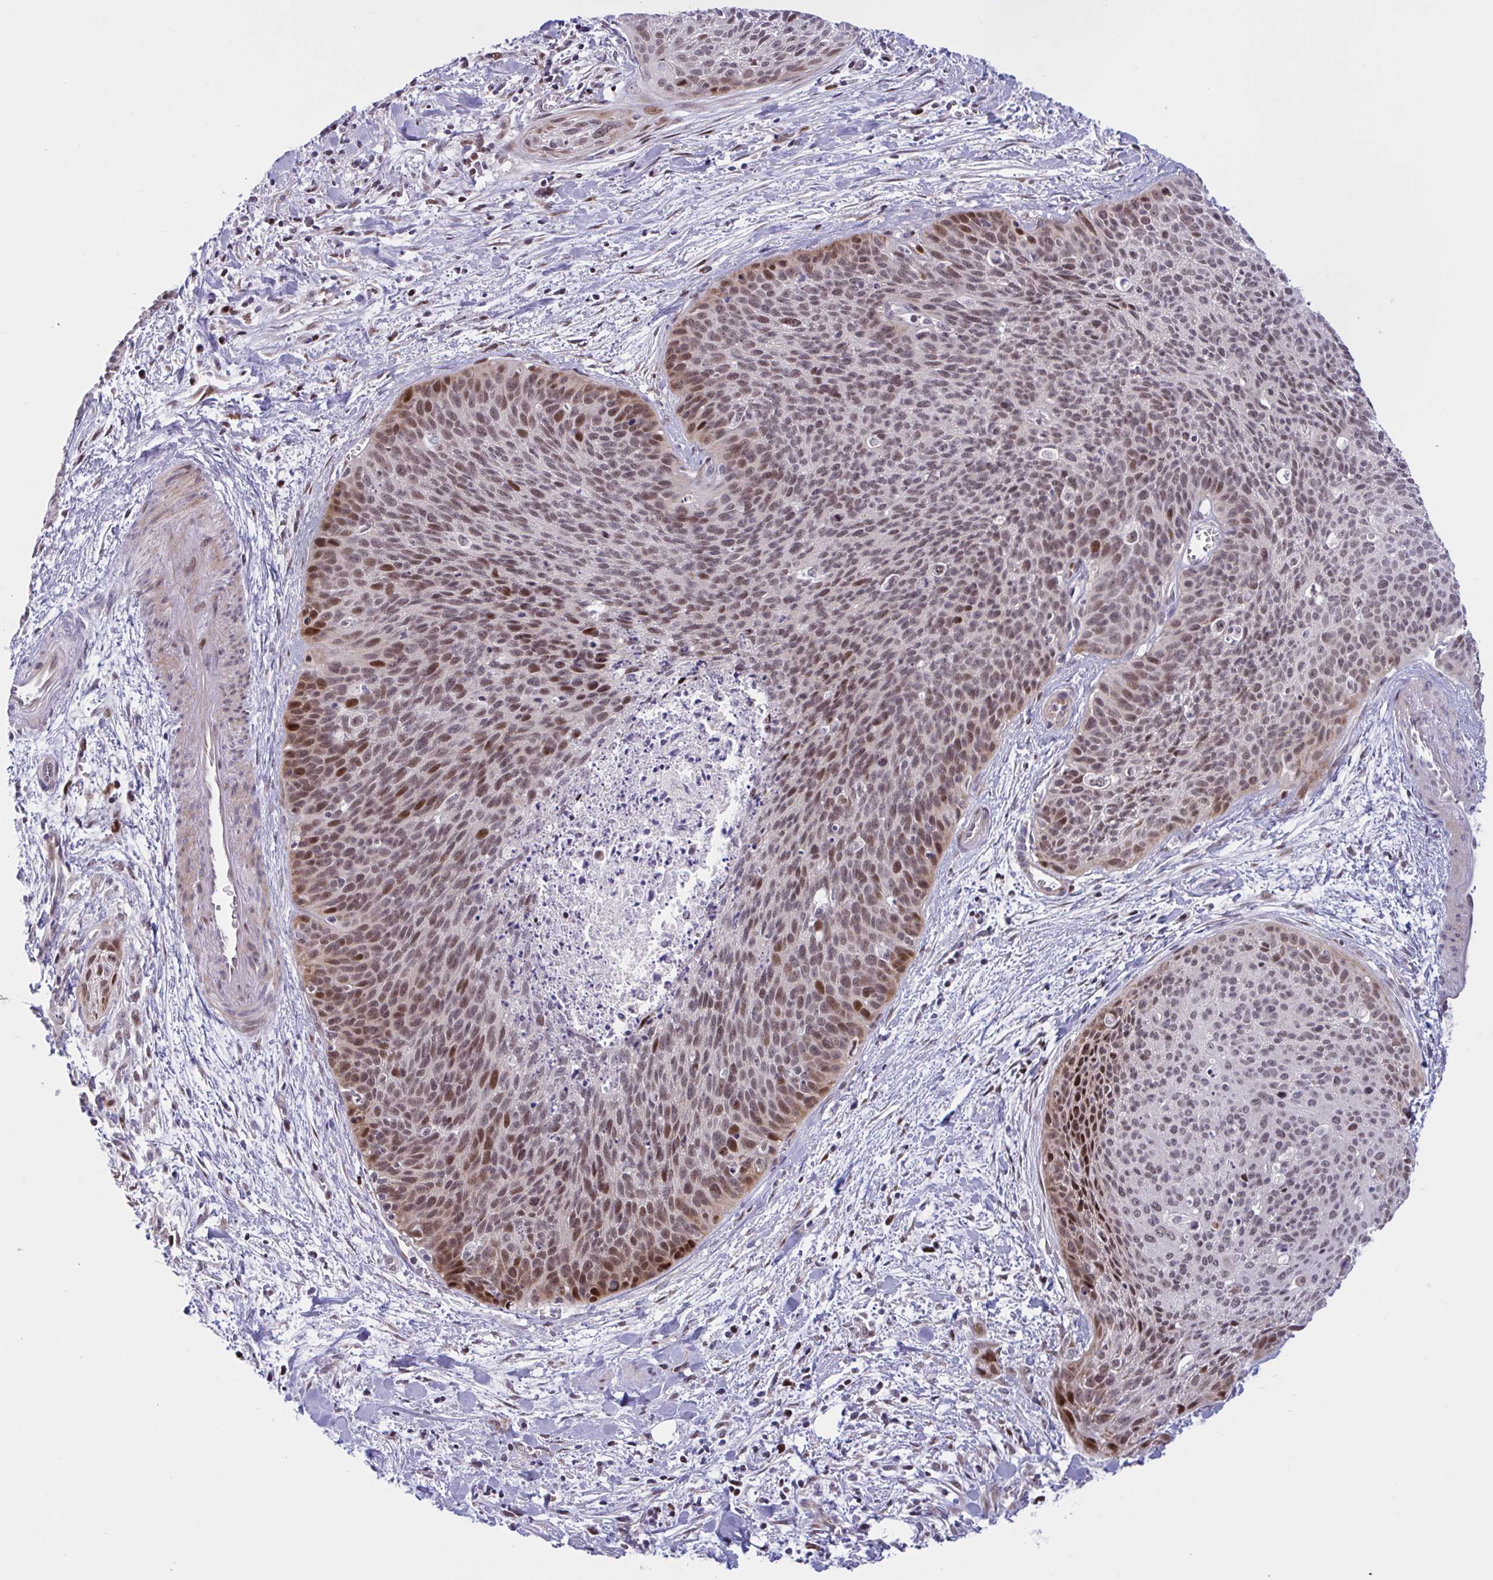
{"staining": {"intensity": "moderate", "quantity": ">75%", "location": "nuclear"}, "tissue": "cervical cancer", "cell_type": "Tumor cells", "image_type": "cancer", "snomed": [{"axis": "morphology", "description": "Squamous cell carcinoma, NOS"}, {"axis": "topography", "description": "Cervix"}], "caption": "A micrograph showing moderate nuclear staining in approximately >75% of tumor cells in cervical cancer (squamous cell carcinoma), as visualized by brown immunohistochemical staining.", "gene": "RBL1", "patient": {"sex": "female", "age": 55}}